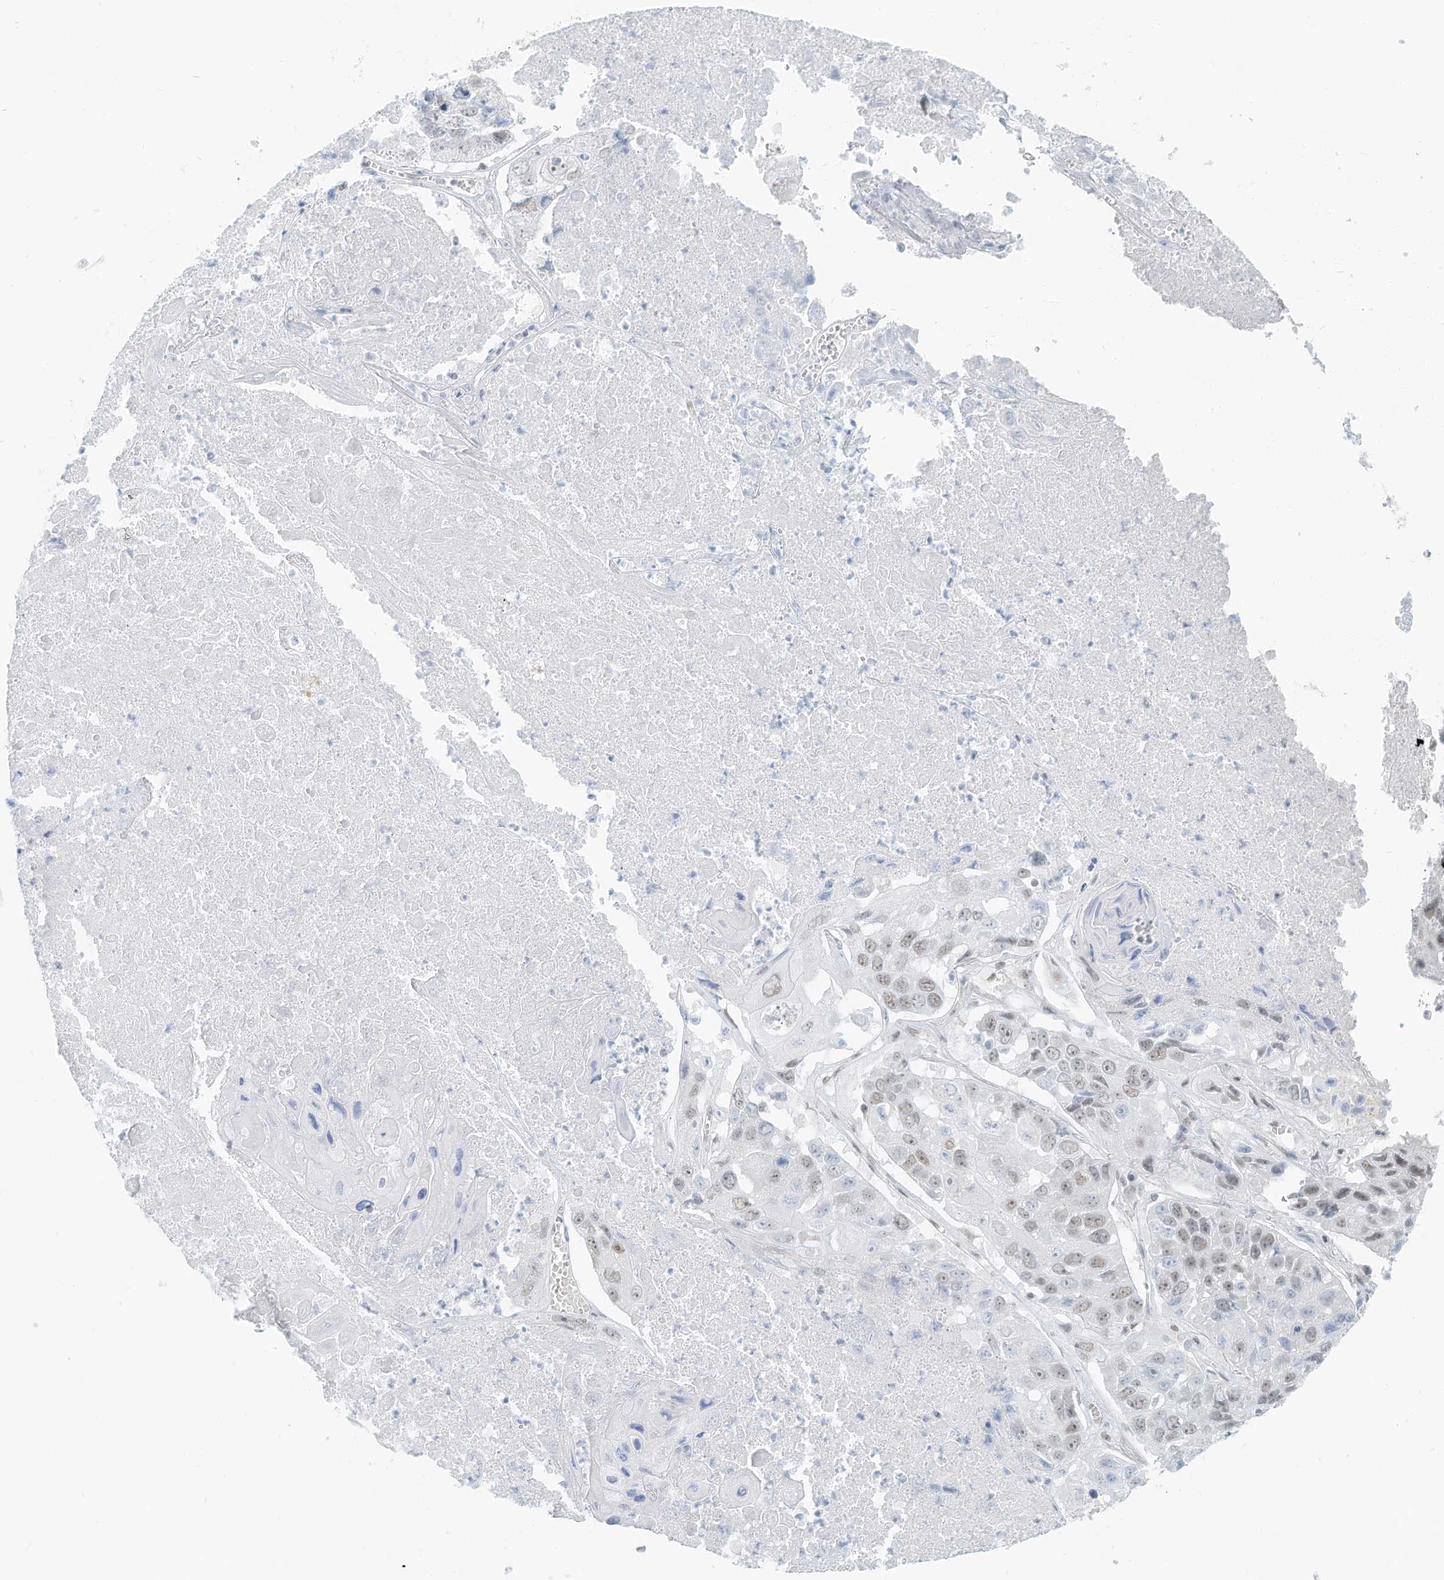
{"staining": {"intensity": "weak", "quantity": "25%-75%", "location": "nuclear"}, "tissue": "lung cancer", "cell_type": "Tumor cells", "image_type": "cancer", "snomed": [{"axis": "morphology", "description": "Squamous cell carcinoma, NOS"}, {"axis": "topography", "description": "Lung"}], "caption": "There is low levels of weak nuclear expression in tumor cells of lung cancer (squamous cell carcinoma), as demonstrated by immunohistochemical staining (brown color).", "gene": "PGC", "patient": {"sex": "male", "age": 61}}